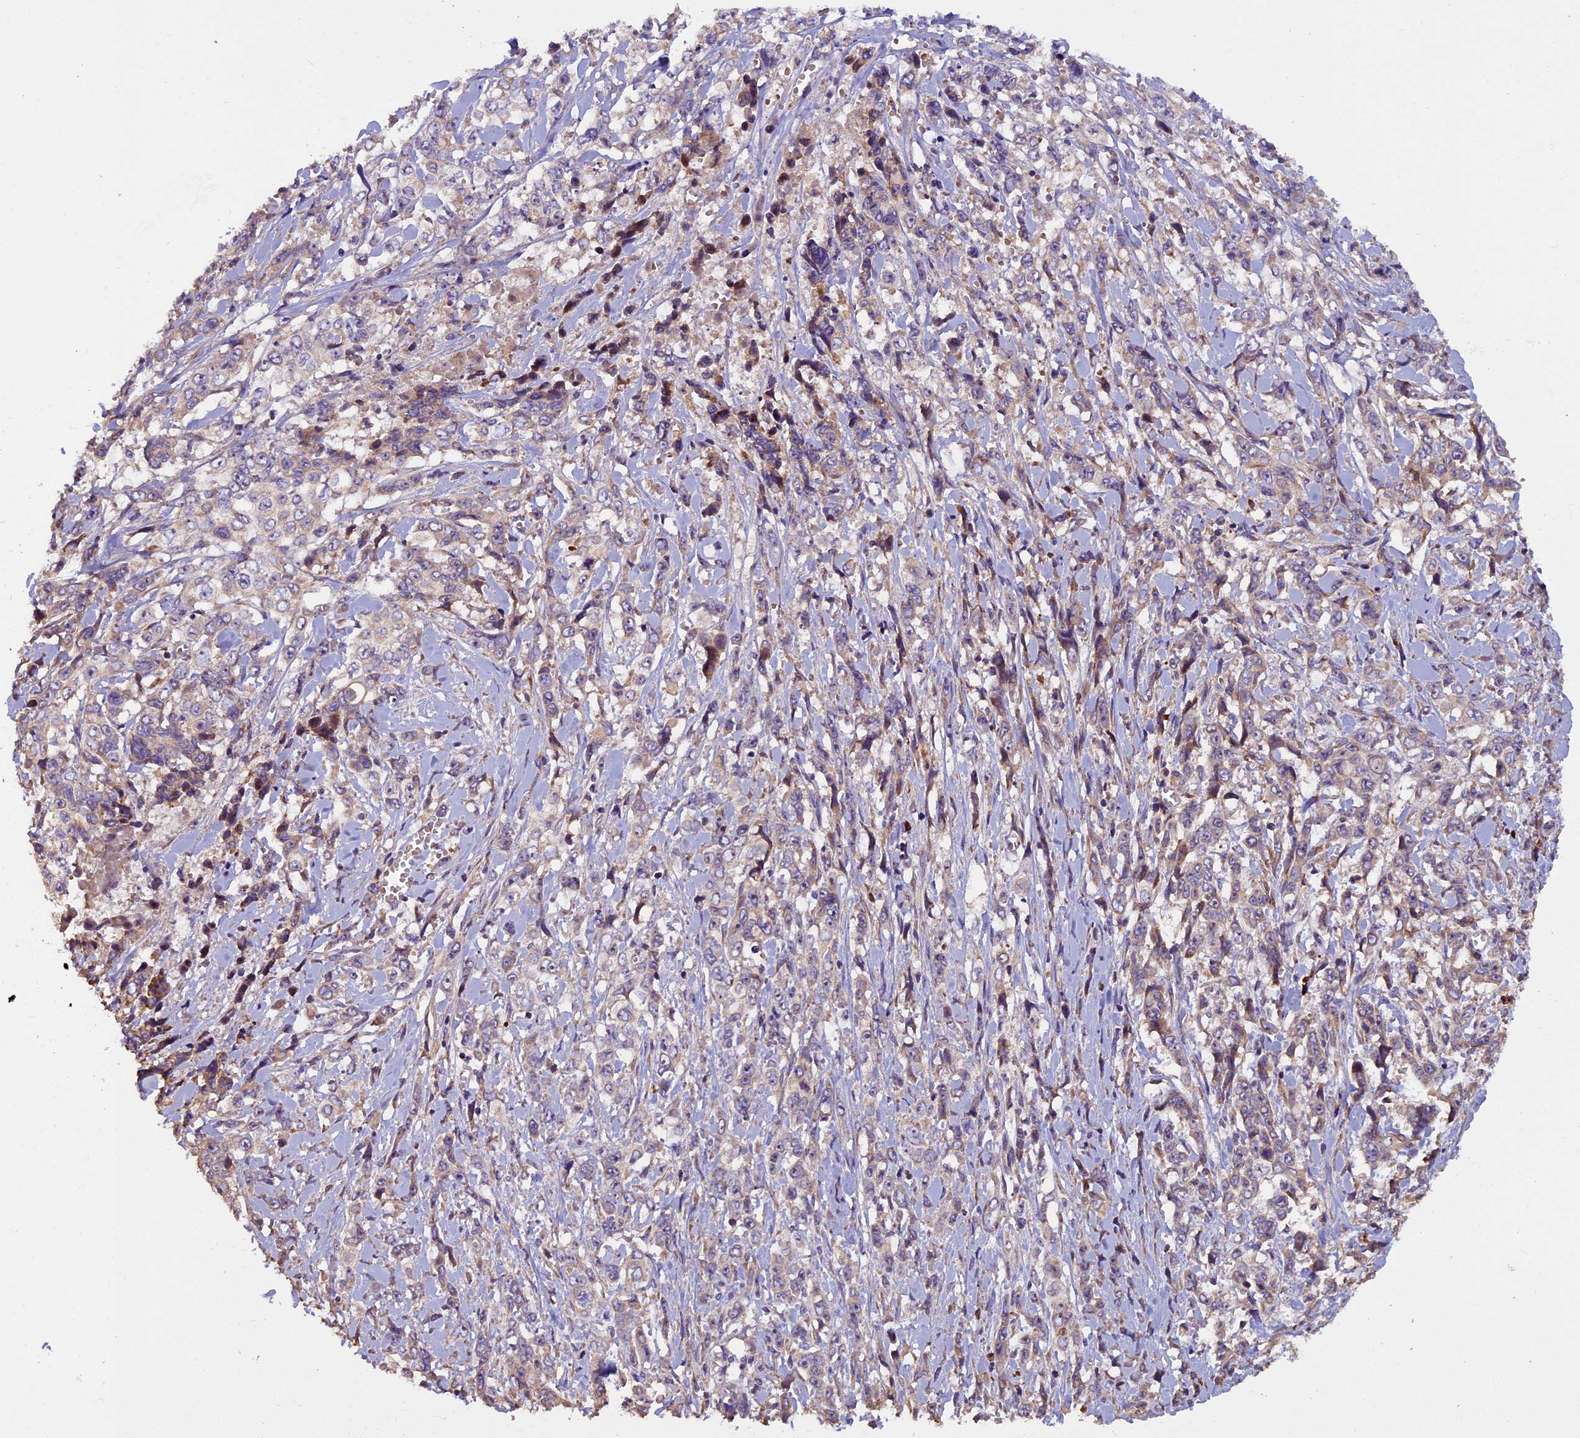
{"staining": {"intensity": "weak", "quantity": "<25%", "location": "cytoplasmic/membranous"}, "tissue": "stomach cancer", "cell_type": "Tumor cells", "image_type": "cancer", "snomed": [{"axis": "morphology", "description": "Adenocarcinoma, NOS"}, {"axis": "topography", "description": "Stomach, upper"}], "caption": "Immunohistochemical staining of stomach cancer exhibits no significant positivity in tumor cells. (IHC, brightfield microscopy, high magnification).", "gene": "FRY", "patient": {"sex": "male", "age": 62}}